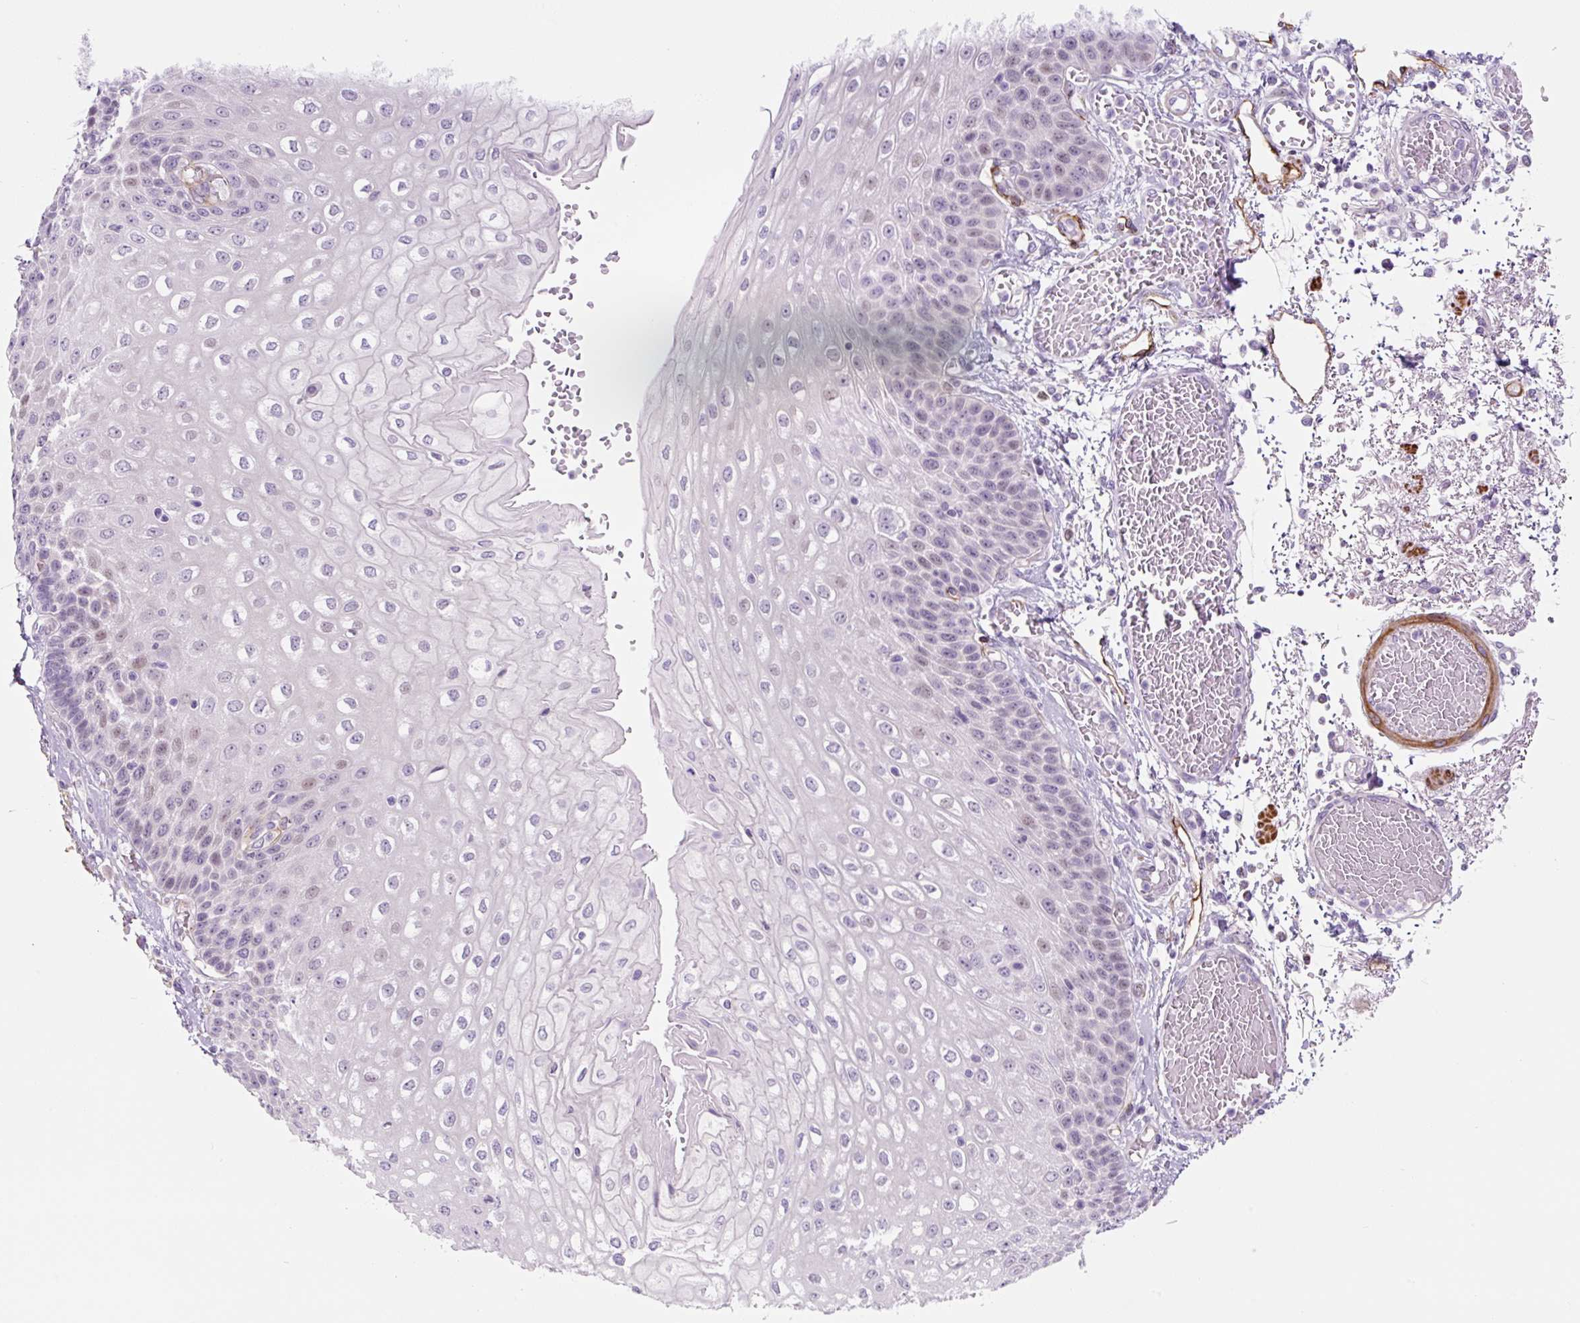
{"staining": {"intensity": "weak", "quantity": "<25%", "location": "nuclear"}, "tissue": "esophagus", "cell_type": "Squamous epithelial cells", "image_type": "normal", "snomed": [{"axis": "morphology", "description": "Normal tissue, NOS"}, {"axis": "morphology", "description": "Adenocarcinoma, NOS"}, {"axis": "topography", "description": "Esophagus"}], "caption": "This histopathology image is of benign esophagus stained with immunohistochemistry (IHC) to label a protein in brown with the nuclei are counter-stained blue. There is no positivity in squamous epithelial cells.", "gene": "CCL25", "patient": {"sex": "male", "age": 81}}